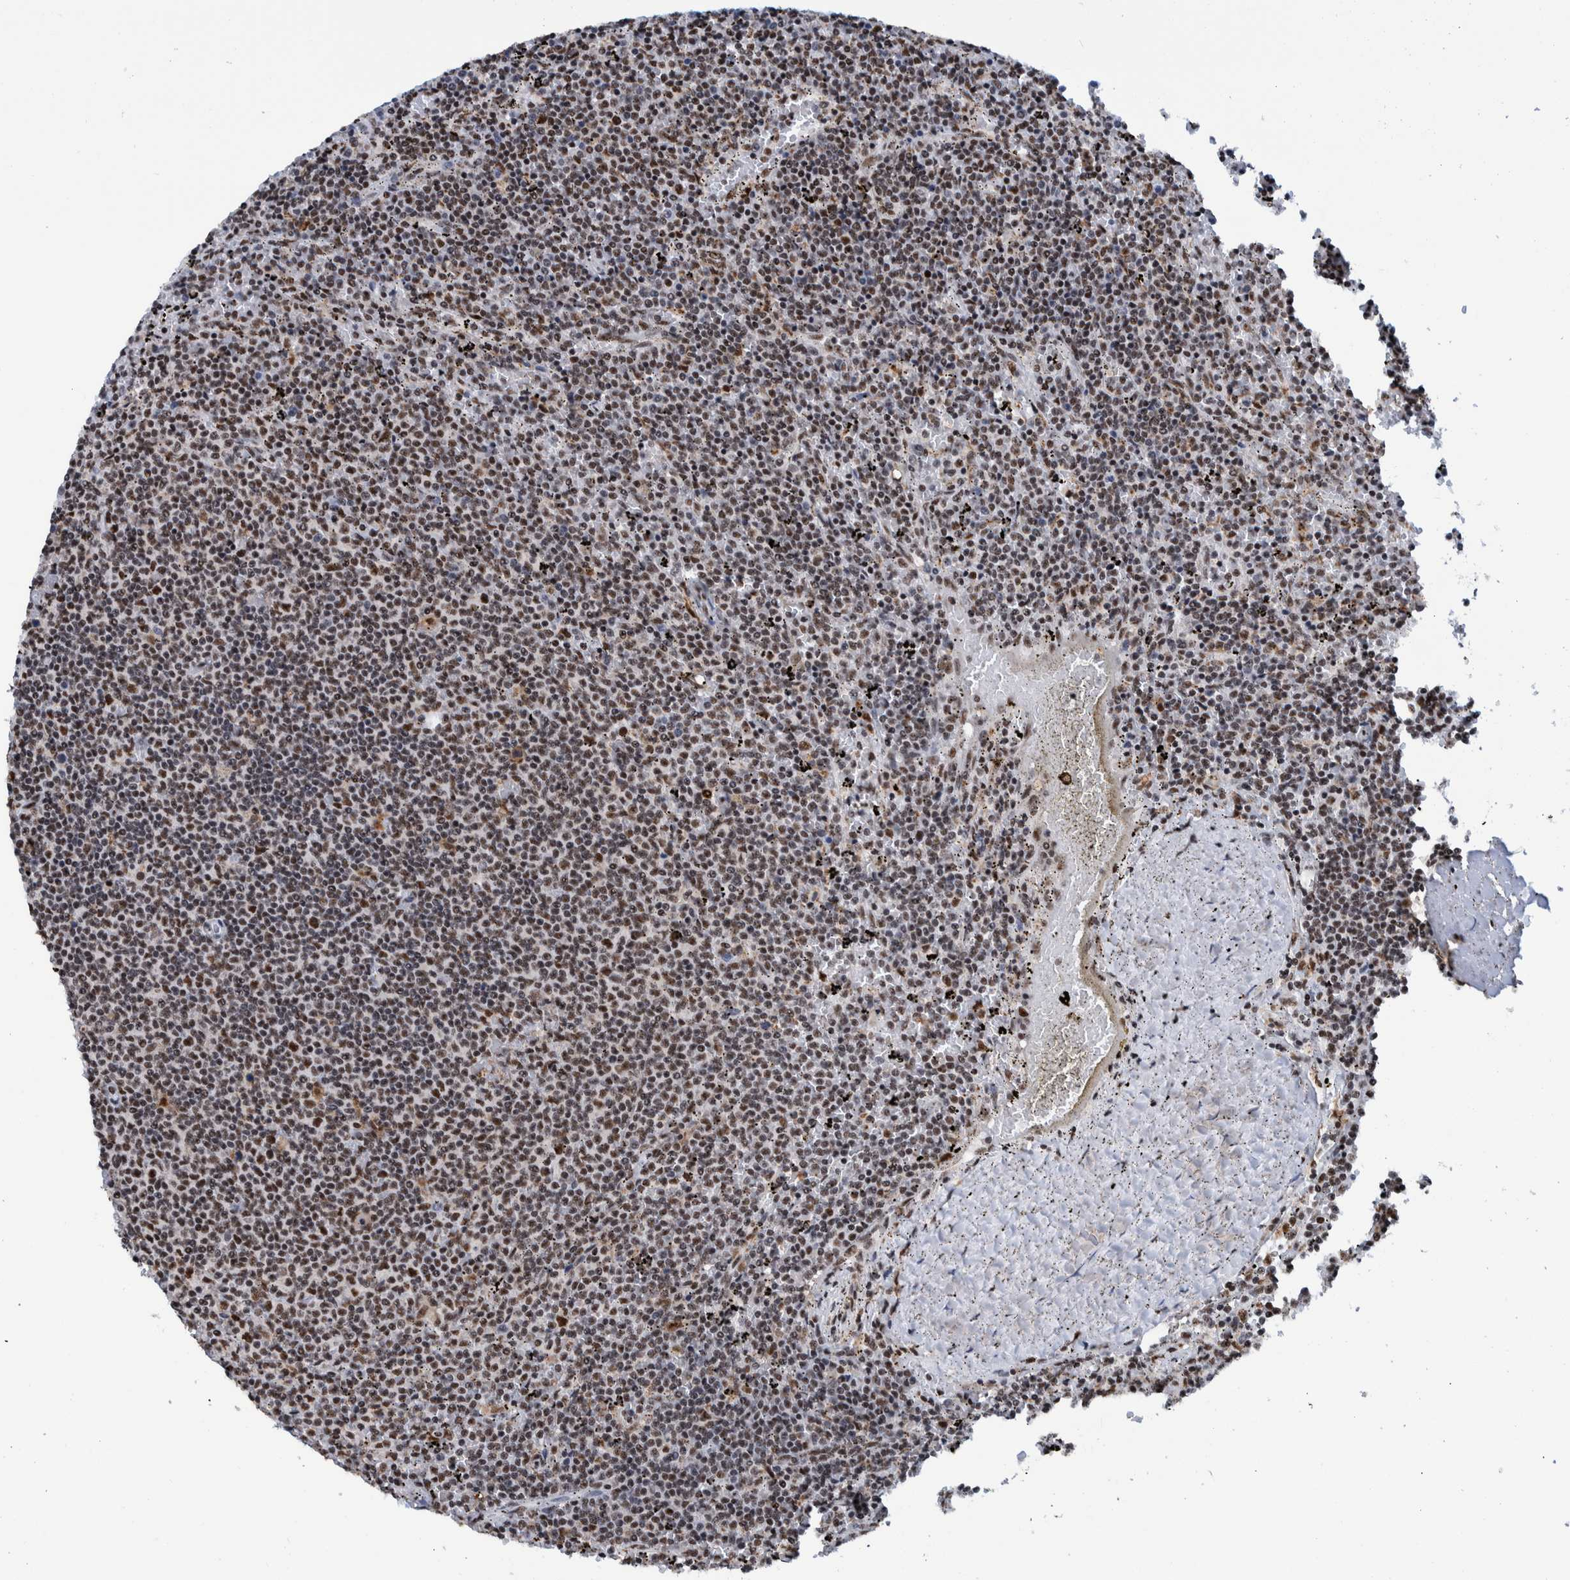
{"staining": {"intensity": "moderate", "quantity": ">75%", "location": "nuclear"}, "tissue": "lymphoma", "cell_type": "Tumor cells", "image_type": "cancer", "snomed": [{"axis": "morphology", "description": "Malignant lymphoma, non-Hodgkin's type, Low grade"}, {"axis": "topography", "description": "Spleen"}], "caption": "Protein staining of lymphoma tissue shows moderate nuclear expression in approximately >75% of tumor cells.", "gene": "EFTUD2", "patient": {"sex": "female", "age": 50}}